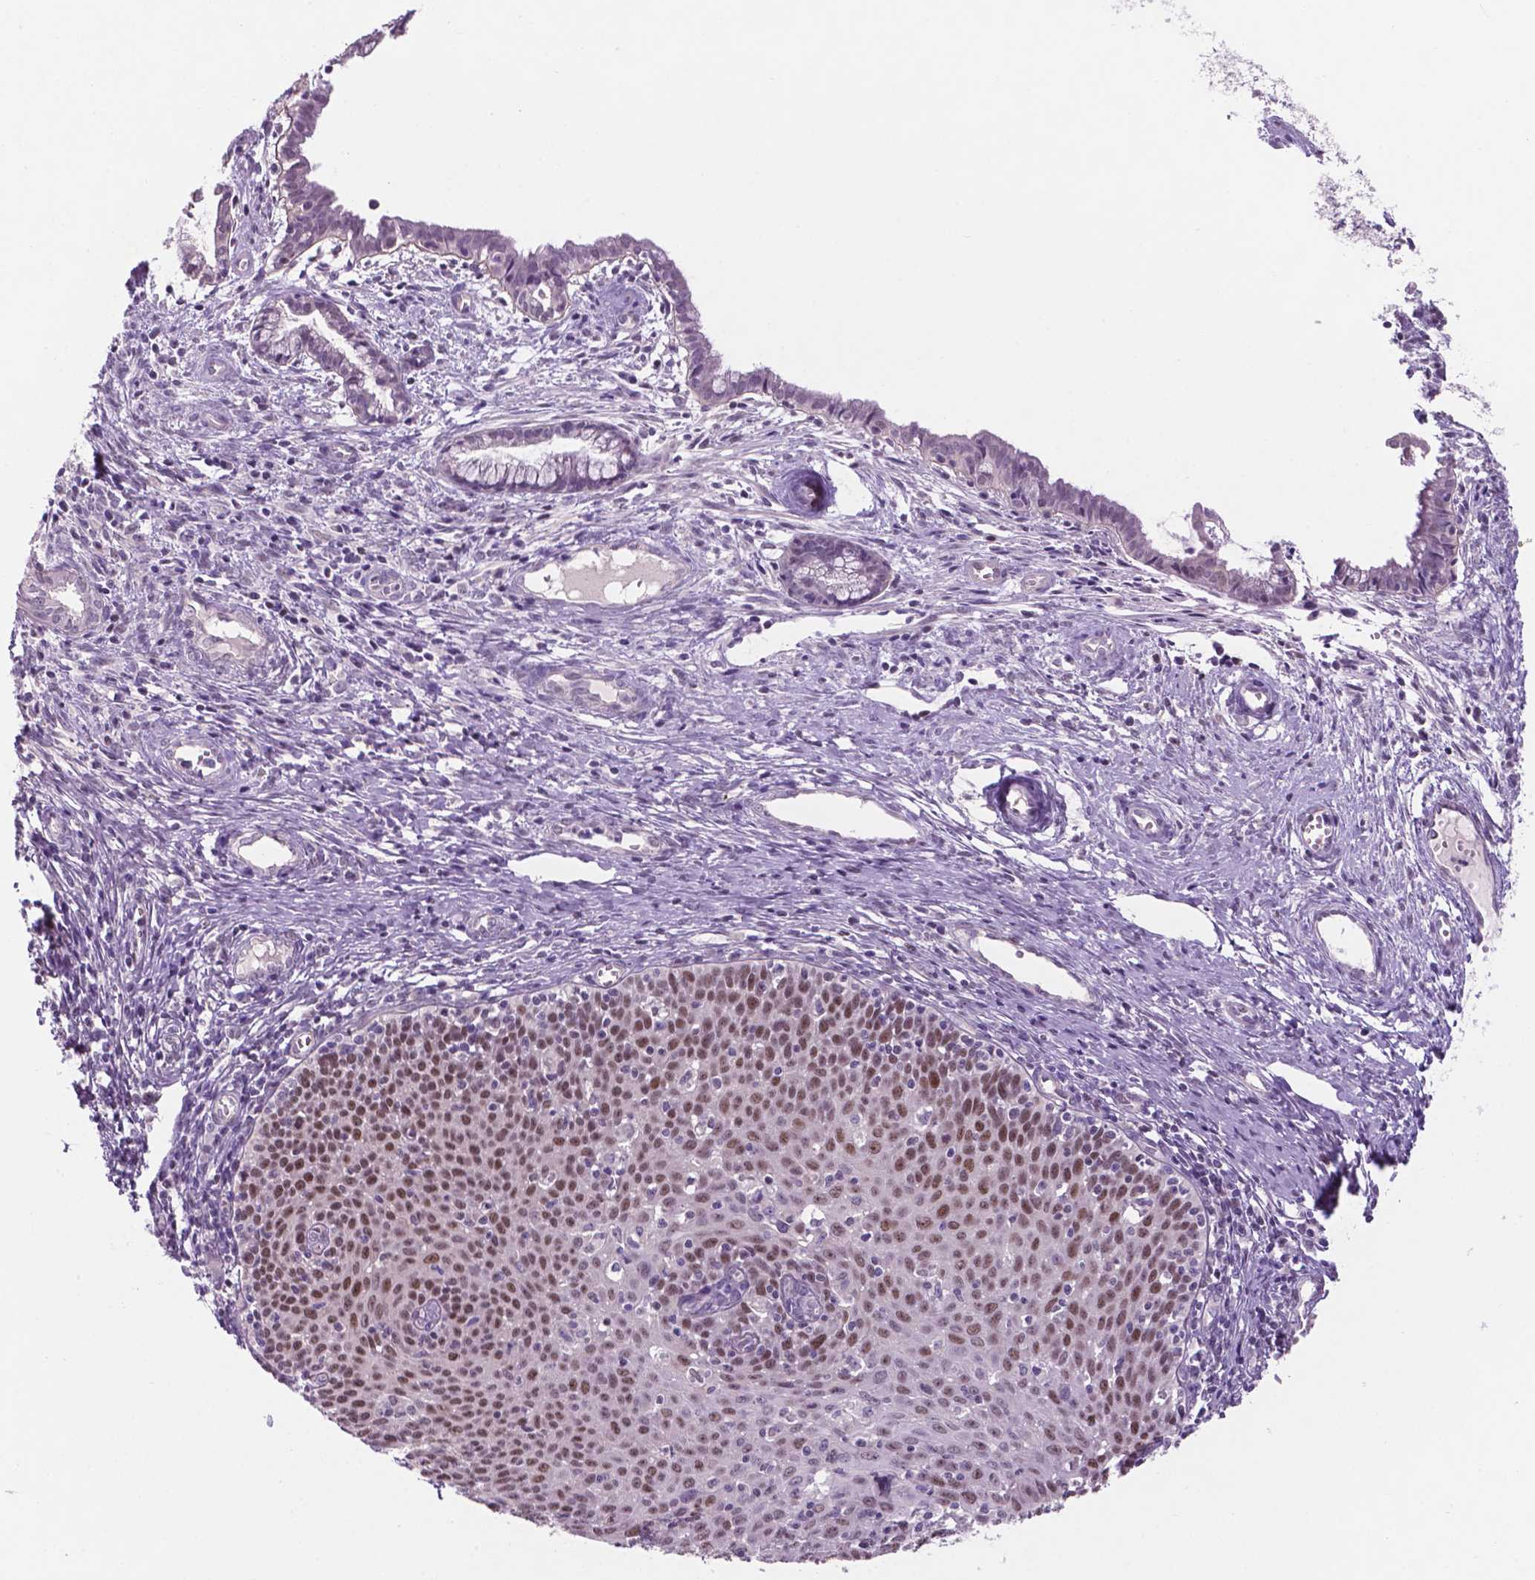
{"staining": {"intensity": "moderate", "quantity": "<25%", "location": "nuclear"}, "tissue": "cervical cancer", "cell_type": "Tumor cells", "image_type": "cancer", "snomed": [{"axis": "morphology", "description": "Squamous cell carcinoma, NOS"}, {"axis": "topography", "description": "Cervix"}], "caption": "Moderate nuclear protein positivity is present in approximately <25% of tumor cells in cervical cancer (squamous cell carcinoma).", "gene": "FAM50B", "patient": {"sex": "female", "age": 38}}